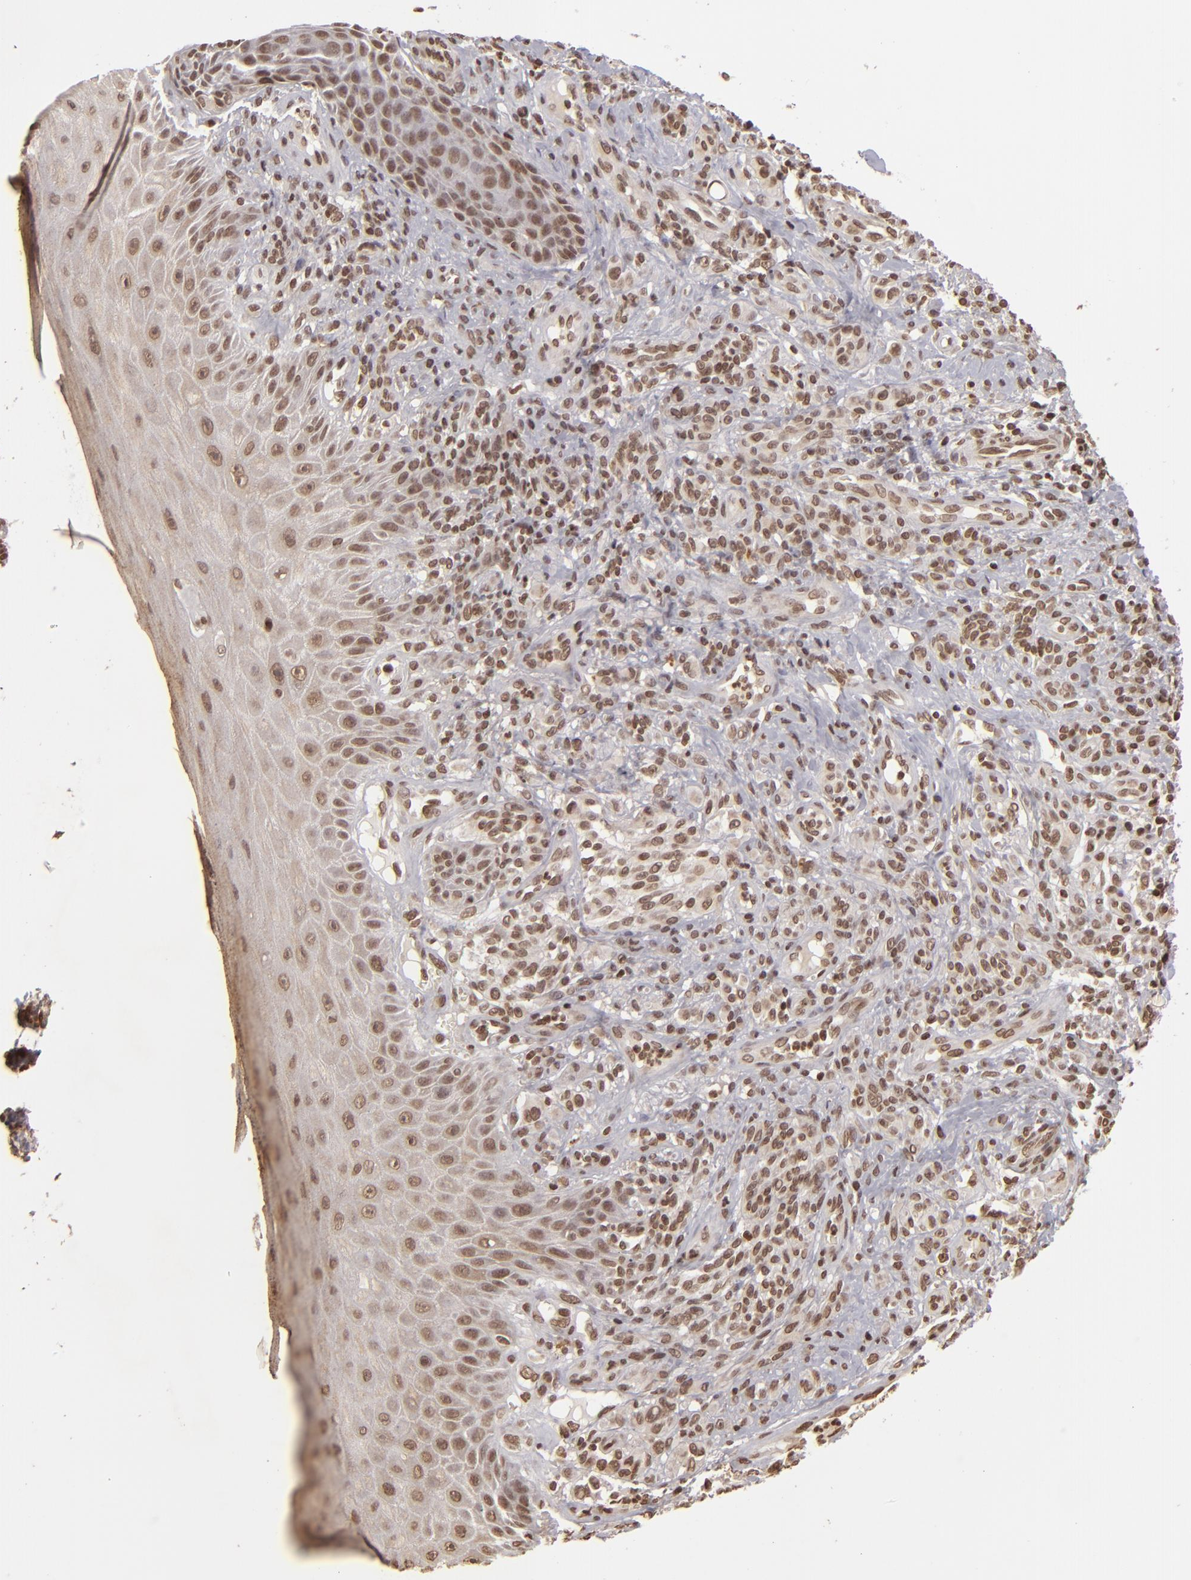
{"staining": {"intensity": "weak", "quantity": ">75%", "location": "nuclear"}, "tissue": "melanoma", "cell_type": "Tumor cells", "image_type": "cancer", "snomed": [{"axis": "morphology", "description": "Malignant melanoma, NOS"}, {"axis": "topography", "description": "Skin"}], "caption": "Immunohistochemistry (IHC) staining of malignant melanoma, which reveals low levels of weak nuclear positivity in about >75% of tumor cells indicating weak nuclear protein staining. The staining was performed using DAB (3,3'-diaminobenzidine) (brown) for protein detection and nuclei were counterstained in hematoxylin (blue).", "gene": "CUL3", "patient": {"sex": "male", "age": 57}}